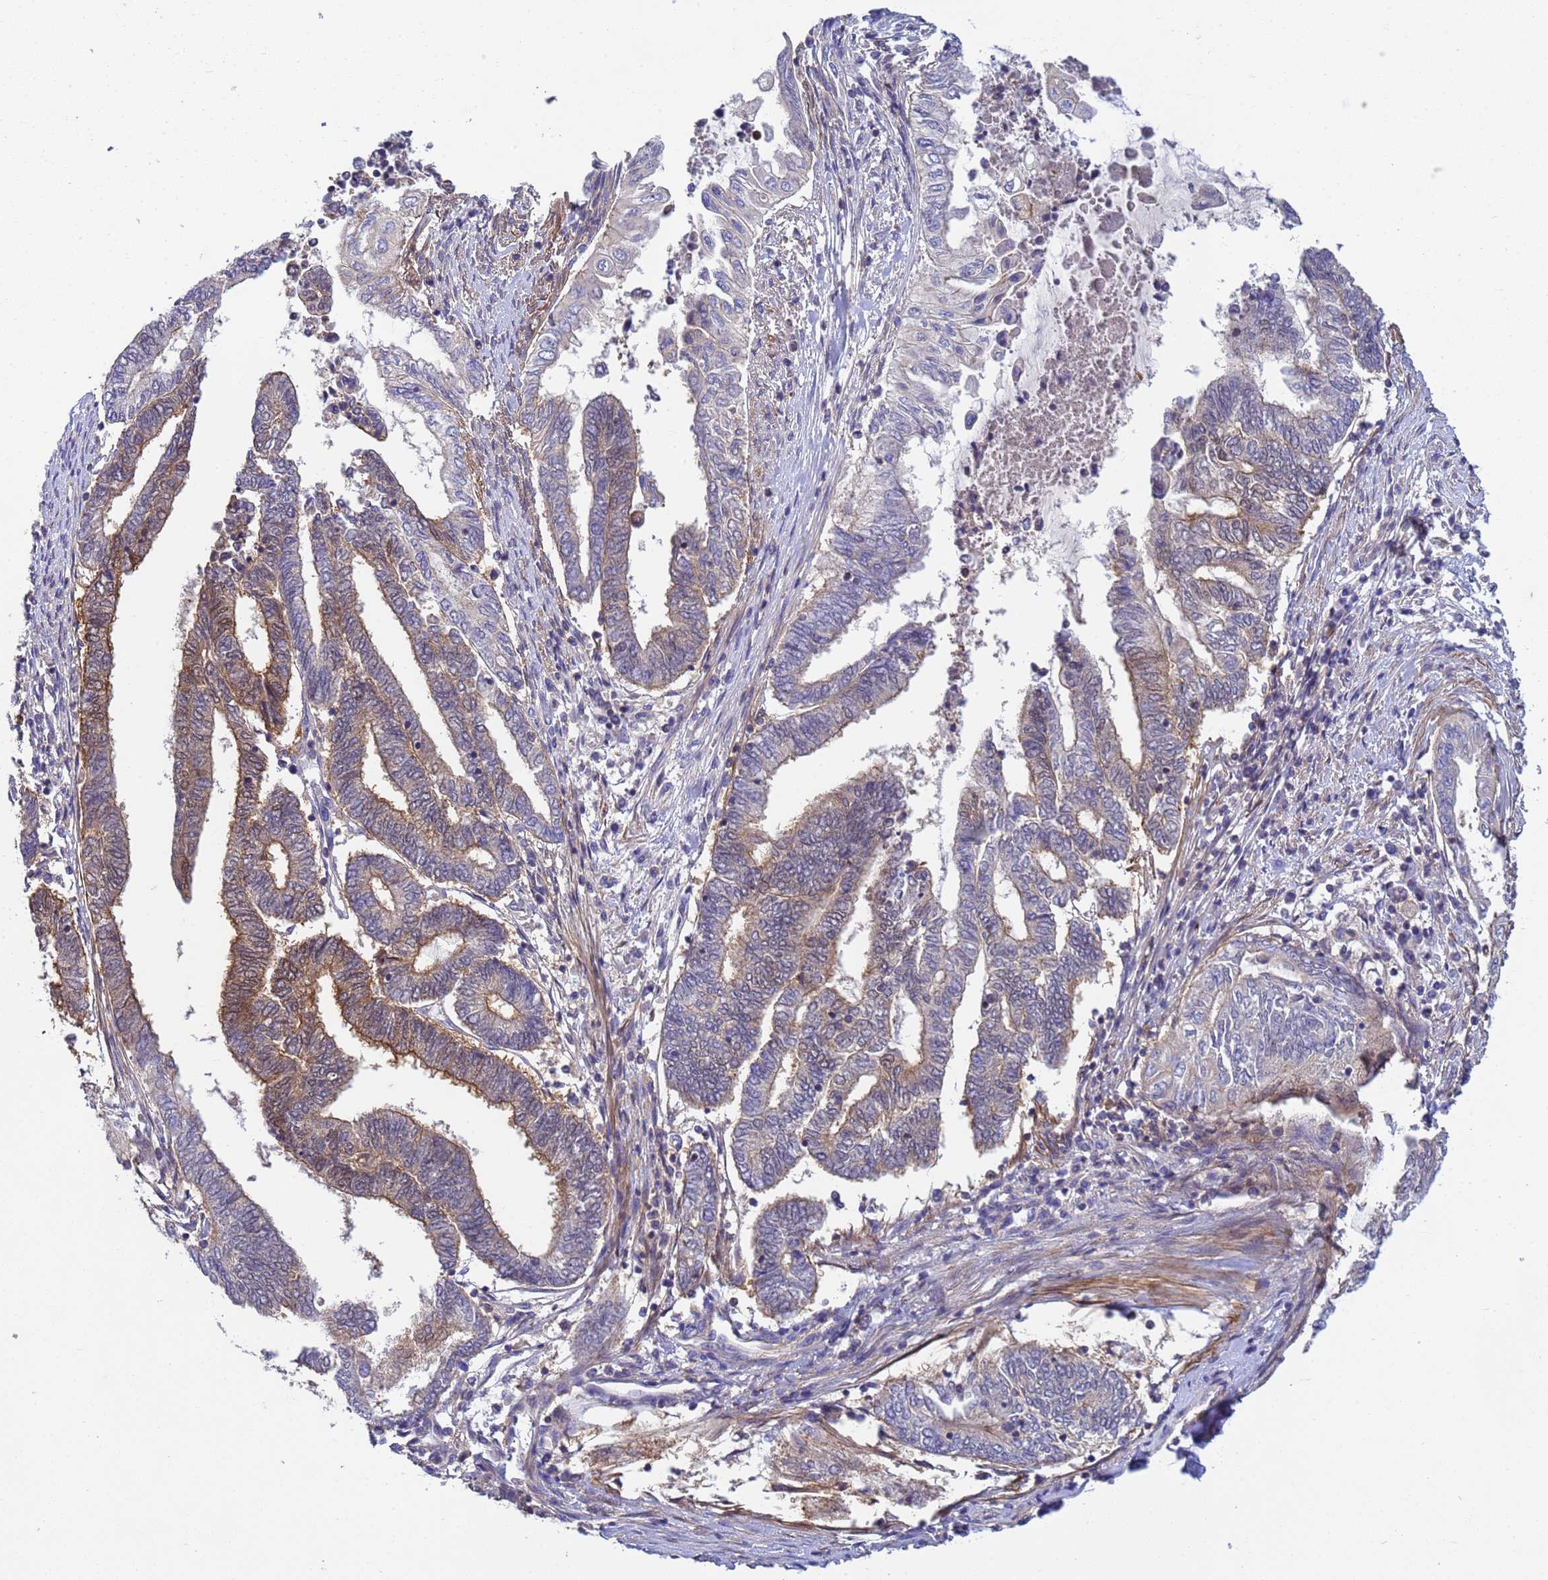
{"staining": {"intensity": "moderate", "quantity": "<25%", "location": "cytoplasmic/membranous"}, "tissue": "endometrial cancer", "cell_type": "Tumor cells", "image_type": "cancer", "snomed": [{"axis": "morphology", "description": "Adenocarcinoma, NOS"}, {"axis": "topography", "description": "Uterus"}, {"axis": "topography", "description": "Endometrium"}], "caption": "Endometrial adenocarcinoma was stained to show a protein in brown. There is low levels of moderate cytoplasmic/membranous expression in approximately <25% of tumor cells.", "gene": "KLHL13", "patient": {"sex": "female", "age": 70}}